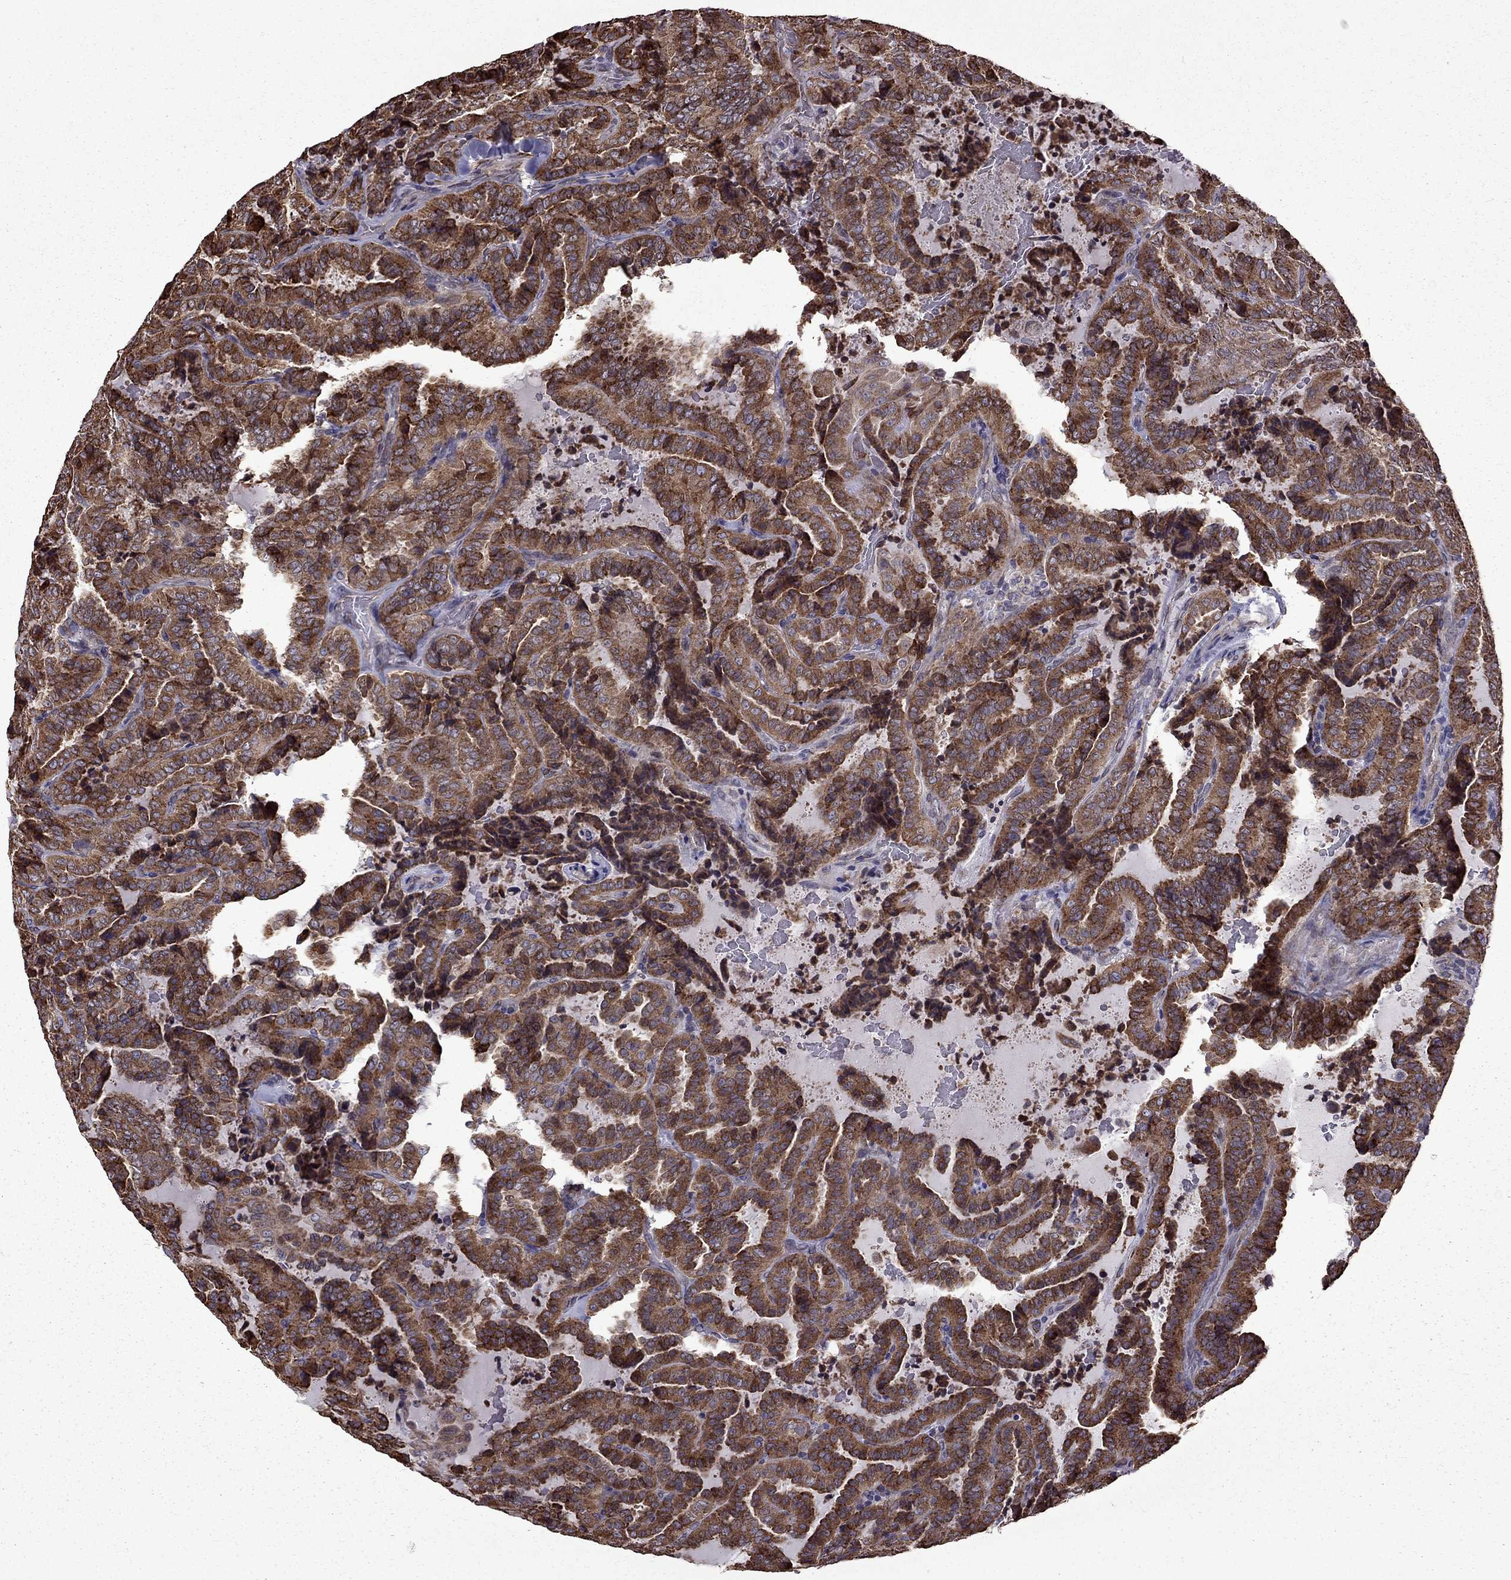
{"staining": {"intensity": "strong", "quantity": ">75%", "location": "cytoplasmic/membranous"}, "tissue": "thyroid cancer", "cell_type": "Tumor cells", "image_type": "cancer", "snomed": [{"axis": "morphology", "description": "Papillary adenocarcinoma, NOS"}, {"axis": "topography", "description": "Thyroid gland"}], "caption": "Immunohistochemical staining of human thyroid papillary adenocarcinoma shows strong cytoplasmic/membranous protein expression in about >75% of tumor cells.", "gene": "IKBIP", "patient": {"sex": "female", "age": 39}}